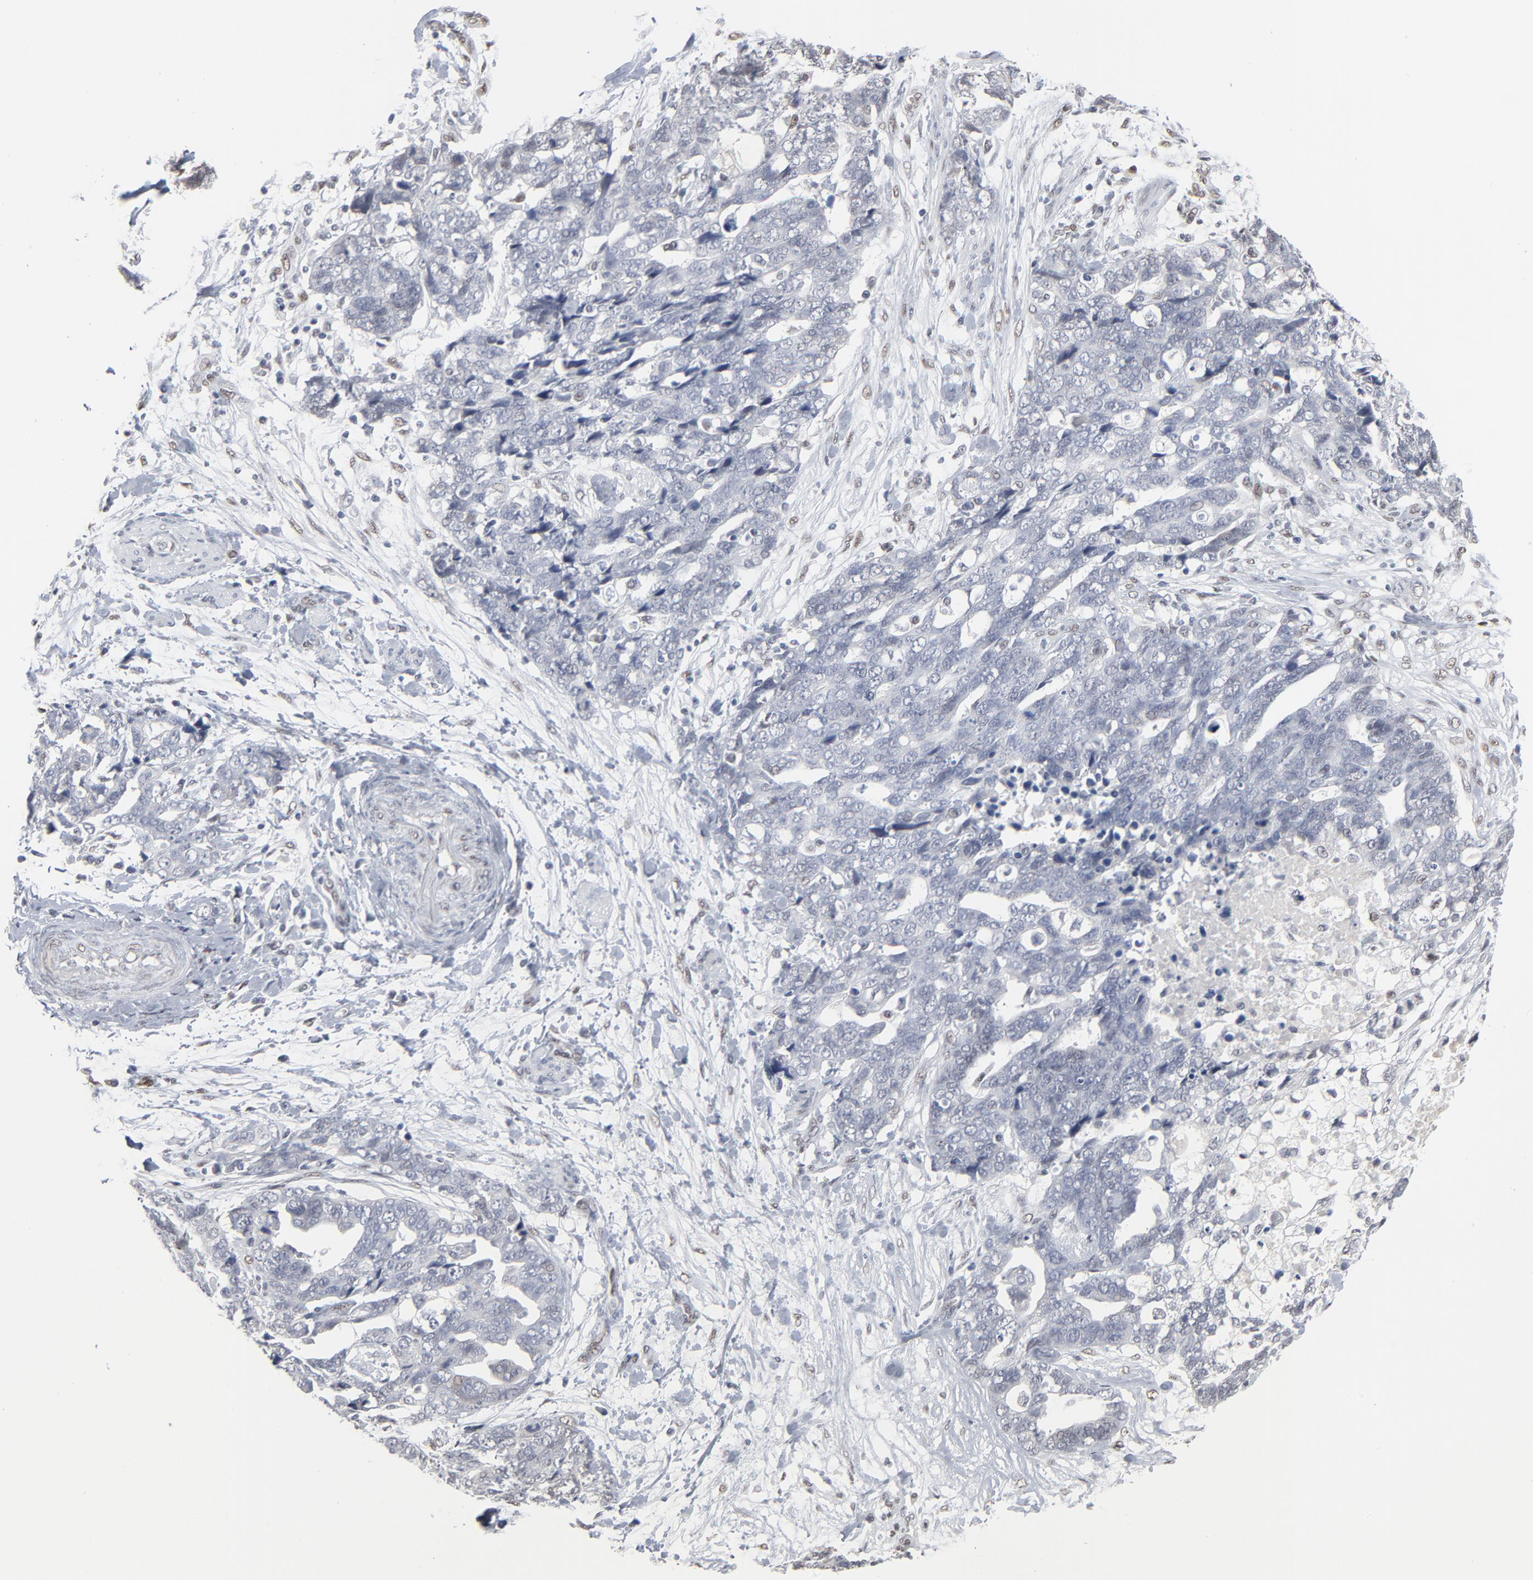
{"staining": {"intensity": "negative", "quantity": "none", "location": "none"}, "tissue": "ovarian cancer", "cell_type": "Tumor cells", "image_type": "cancer", "snomed": [{"axis": "morphology", "description": "Normal tissue, NOS"}, {"axis": "morphology", "description": "Cystadenocarcinoma, serous, NOS"}, {"axis": "topography", "description": "Fallopian tube"}, {"axis": "topography", "description": "Ovary"}], "caption": "DAB immunohistochemical staining of human ovarian cancer demonstrates no significant positivity in tumor cells.", "gene": "ATF7", "patient": {"sex": "female", "age": 56}}